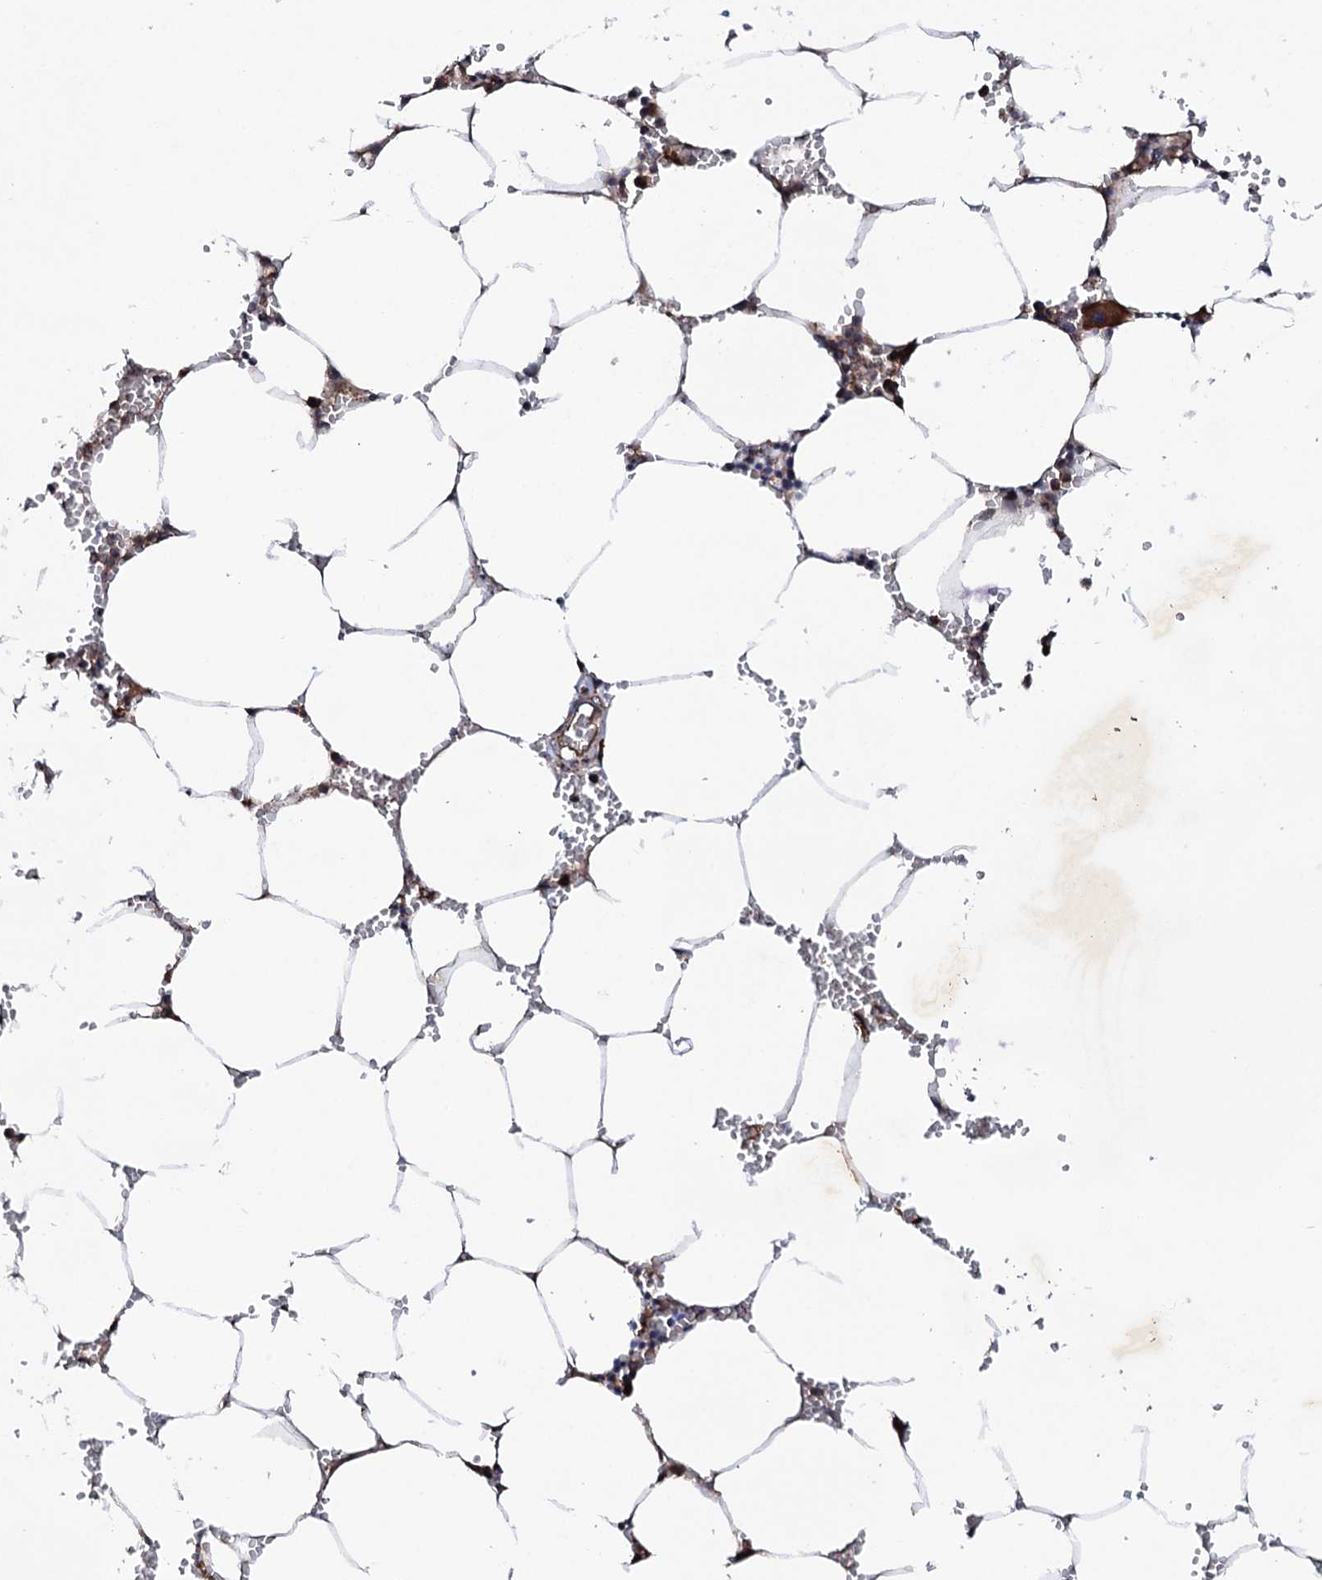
{"staining": {"intensity": "strong", "quantity": "<25%", "location": "cytoplasmic/membranous"}, "tissue": "bone marrow", "cell_type": "Hematopoietic cells", "image_type": "normal", "snomed": [{"axis": "morphology", "description": "Normal tissue, NOS"}, {"axis": "topography", "description": "Bone marrow"}], "caption": "Protein staining shows strong cytoplasmic/membranous staining in approximately <25% of hematopoietic cells in normal bone marrow. (IHC, brightfield microscopy, high magnification).", "gene": "MTIF3", "patient": {"sex": "male", "age": 70}}